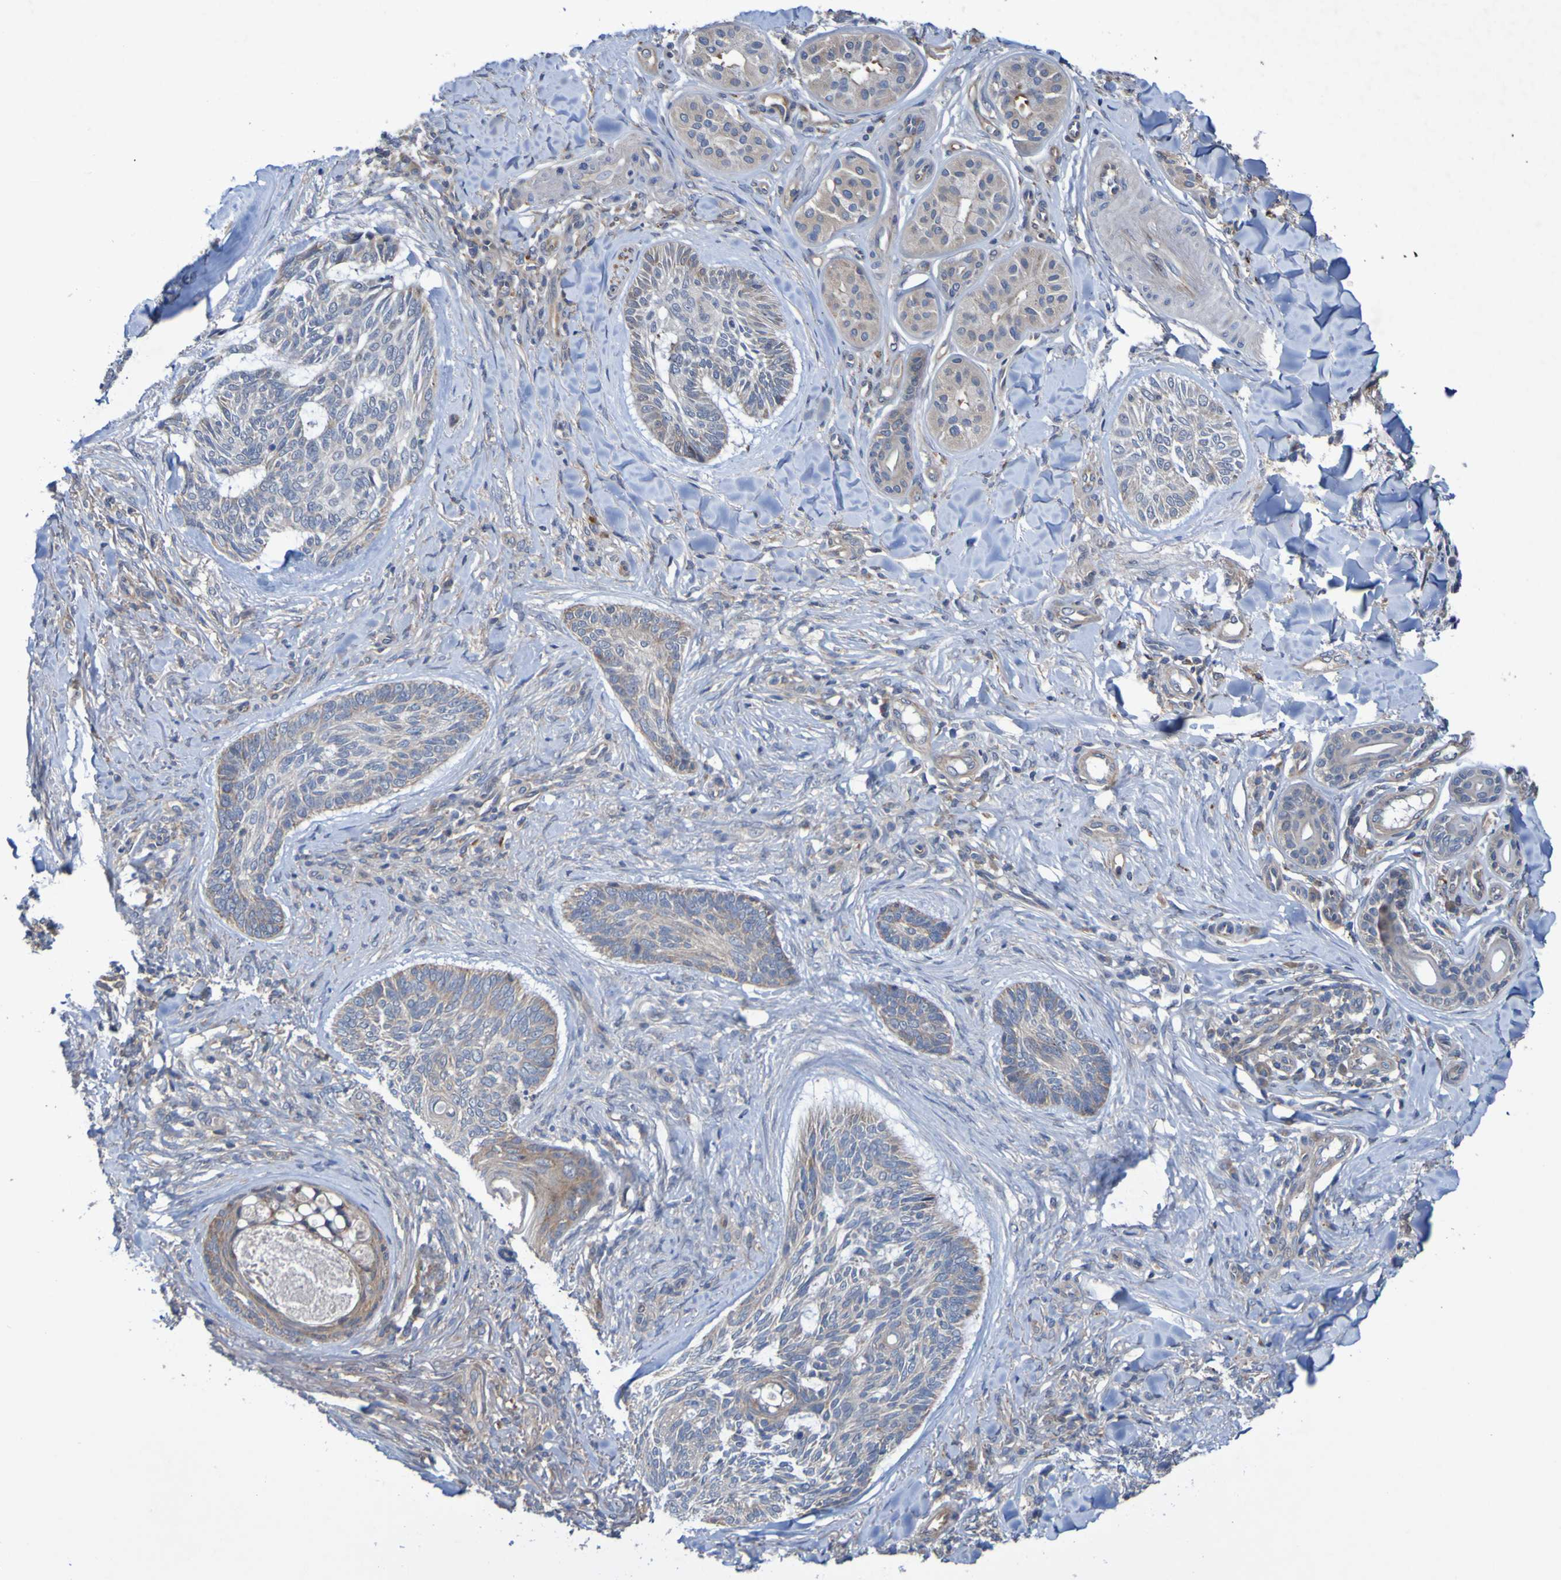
{"staining": {"intensity": "weak", "quantity": "25%-75%", "location": "cytoplasmic/membranous"}, "tissue": "skin cancer", "cell_type": "Tumor cells", "image_type": "cancer", "snomed": [{"axis": "morphology", "description": "Basal cell carcinoma"}, {"axis": "topography", "description": "Skin"}], "caption": "Human skin basal cell carcinoma stained with a brown dye reveals weak cytoplasmic/membranous positive expression in about 25%-75% of tumor cells.", "gene": "SDK1", "patient": {"sex": "male", "age": 43}}